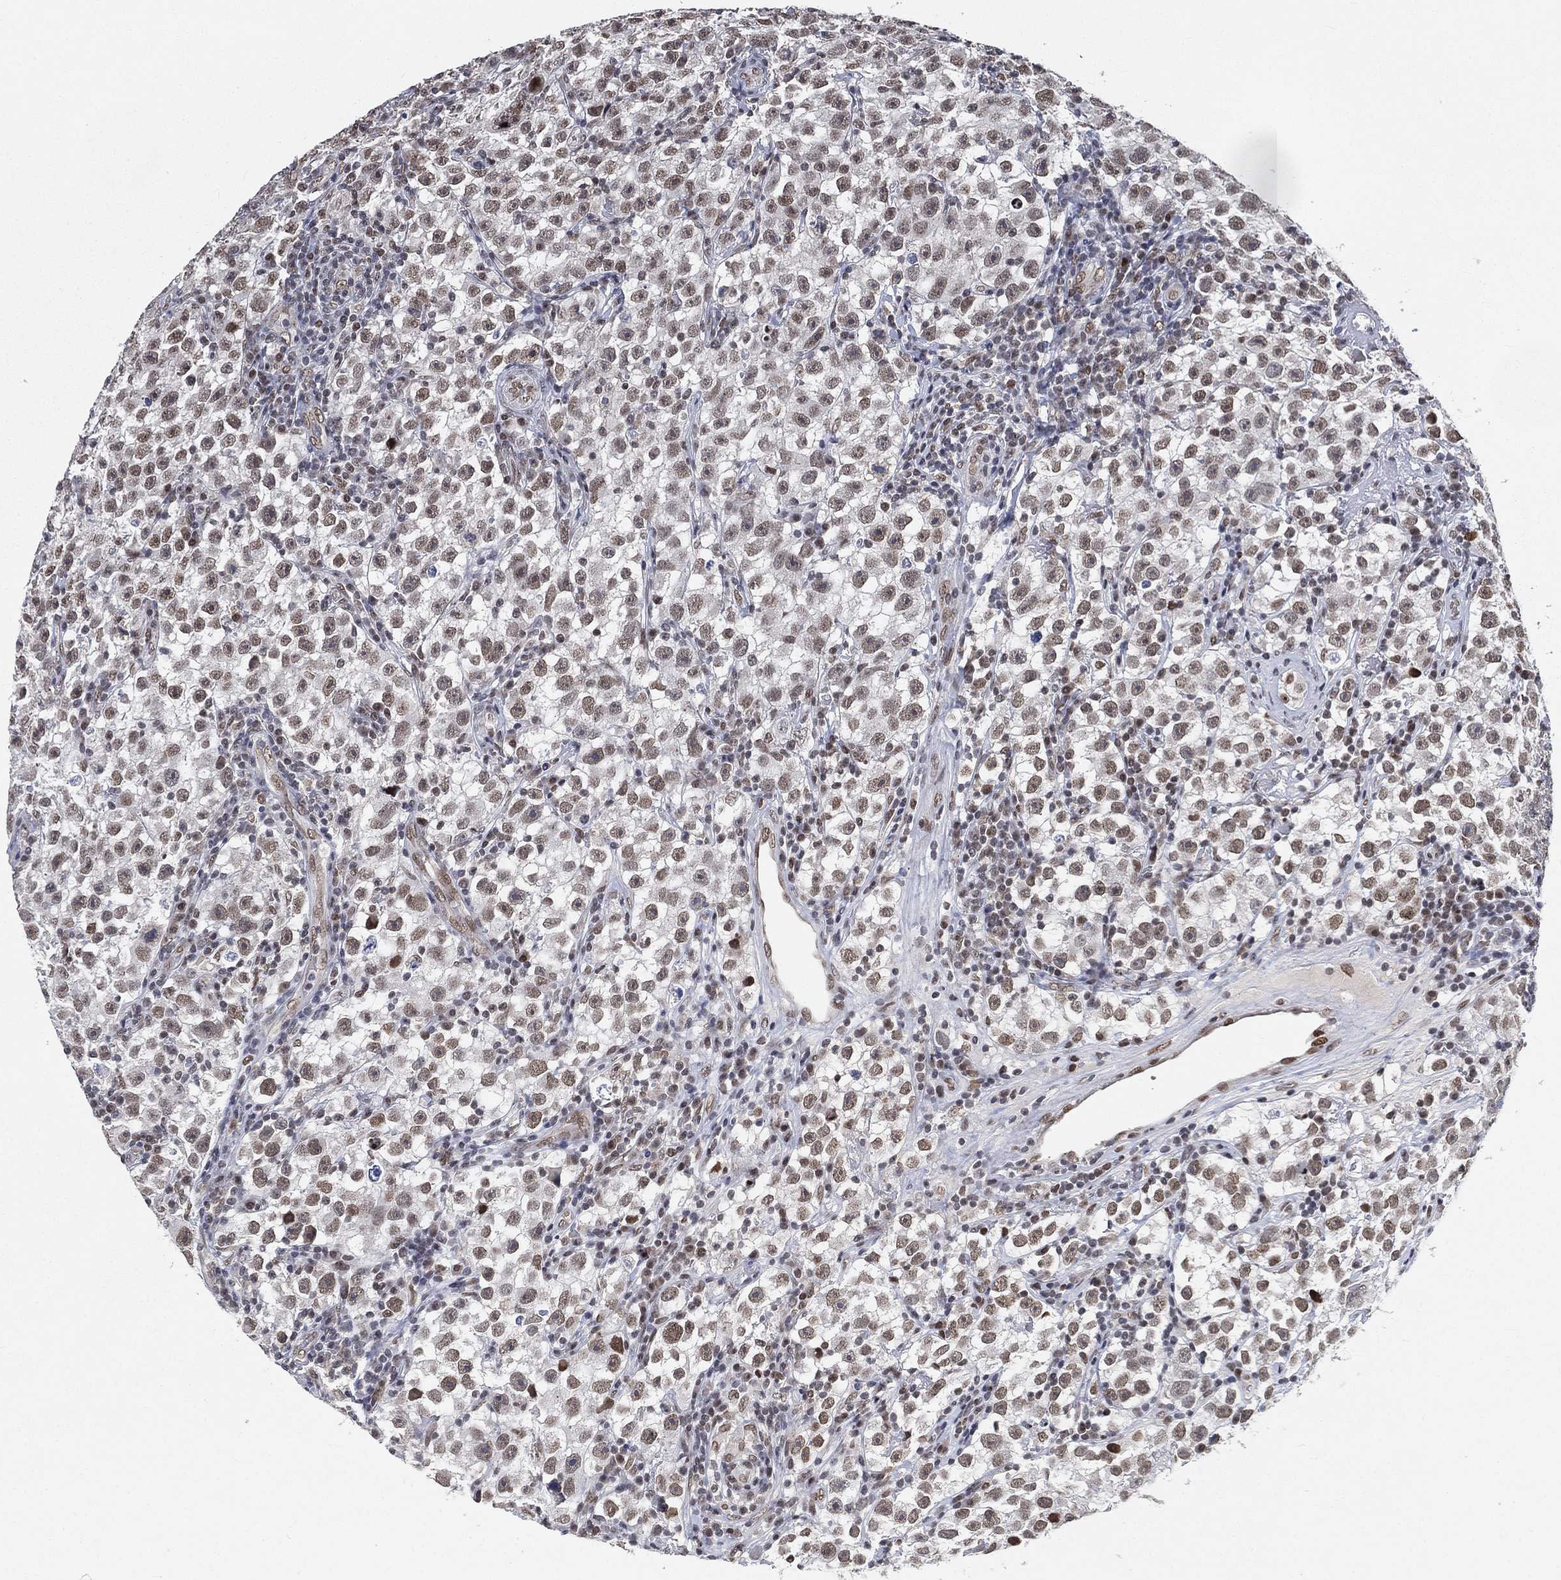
{"staining": {"intensity": "moderate", "quantity": ">75%", "location": "nuclear"}, "tissue": "testis cancer", "cell_type": "Tumor cells", "image_type": "cancer", "snomed": [{"axis": "morphology", "description": "Seminoma, NOS"}, {"axis": "topography", "description": "Testis"}], "caption": "This is a histology image of IHC staining of testis cancer (seminoma), which shows moderate positivity in the nuclear of tumor cells.", "gene": "YLPM1", "patient": {"sex": "male", "age": 22}}